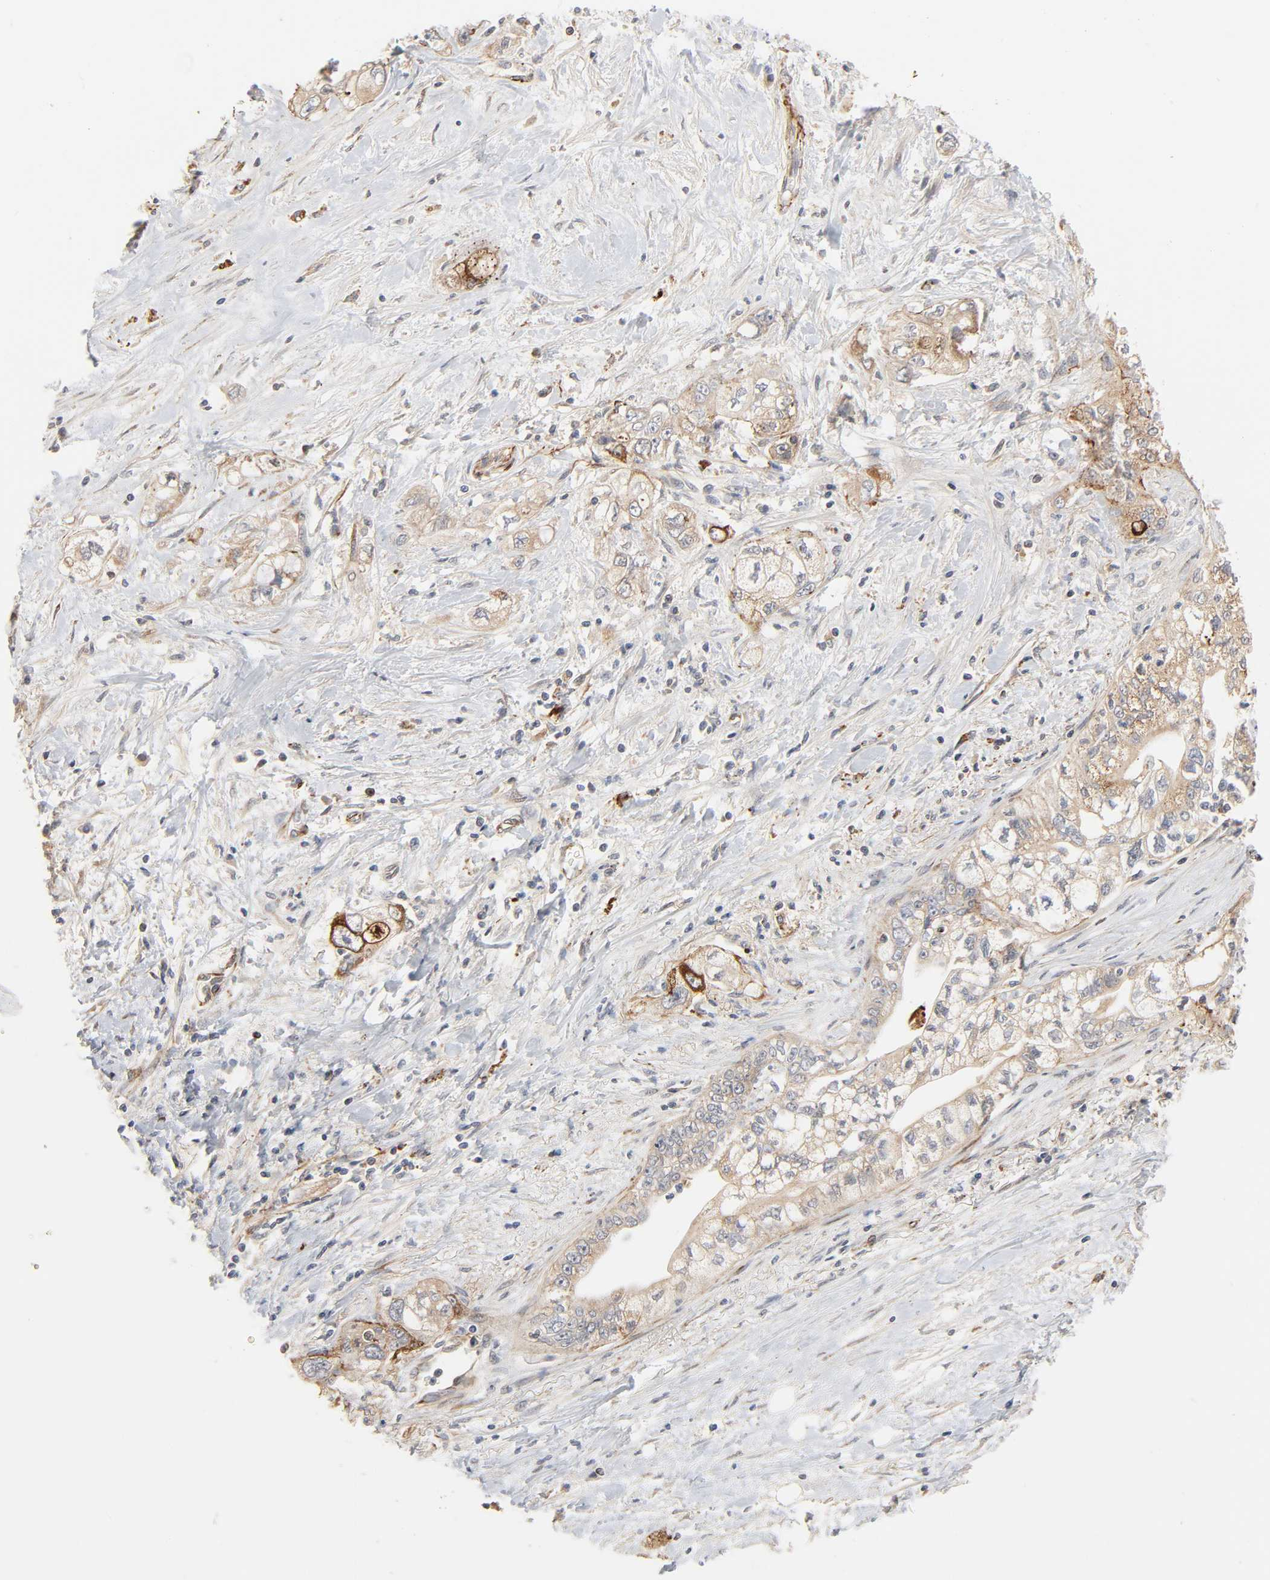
{"staining": {"intensity": "weak", "quantity": ">75%", "location": "cytoplasmic/membranous"}, "tissue": "pancreatic cancer", "cell_type": "Tumor cells", "image_type": "cancer", "snomed": [{"axis": "morphology", "description": "Adenocarcinoma, NOS"}, {"axis": "topography", "description": "Pancreas"}], "caption": "Tumor cells reveal weak cytoplasmic/membranous staining in about >75% of cells in pancreatic cancer (adenocarcinoma). (brown staining indicates protein expression, while blue staining denotes nuclei).", "gene": "REEP6", "patient": {"sex": "male", "age": 70}}